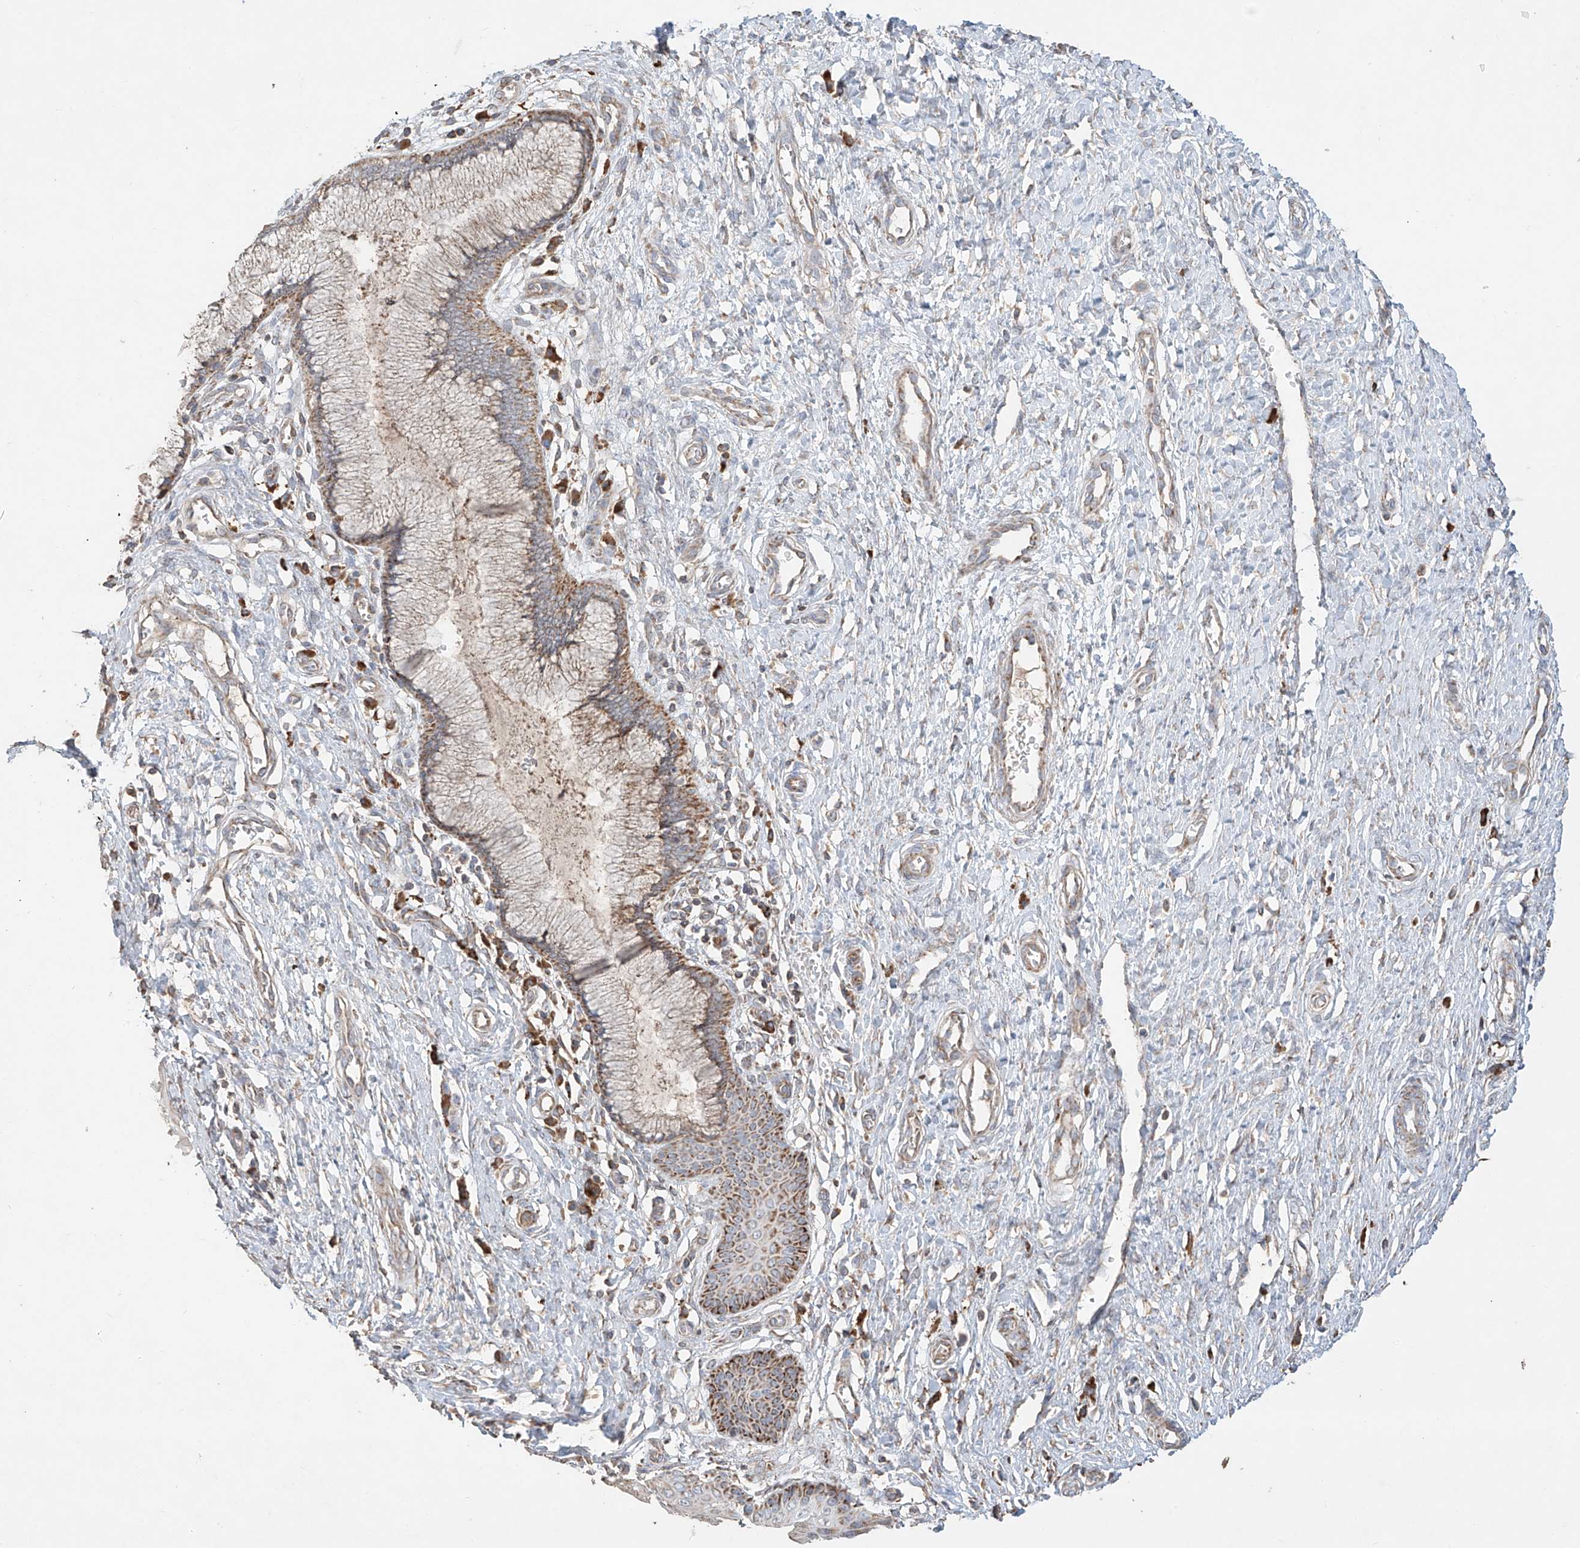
{"staining": {"intensity": "moderate", "quantity": "25%-75%", "location": "cytoplasmic/membranous"}, "tissue": "cervix", "cell_type": "Glandular cells", "image_type": "normal", "snomed": [{"axis": "morphology", "description": "Normal tissue, NOS"}, {"axis": "topography", "description": "Cervix"}], "caption": "A high-resolution photomicrograph shows IHC staining of normal cervix, which displays moderate cytoplasmic/membranous staining in approximately 25%-75% of glandular cells. Ihc stains the protein in brown and the nuclei are stained blue.", "gene": "COLGALT2", "patient": {"sex": "female", "age": 55}}